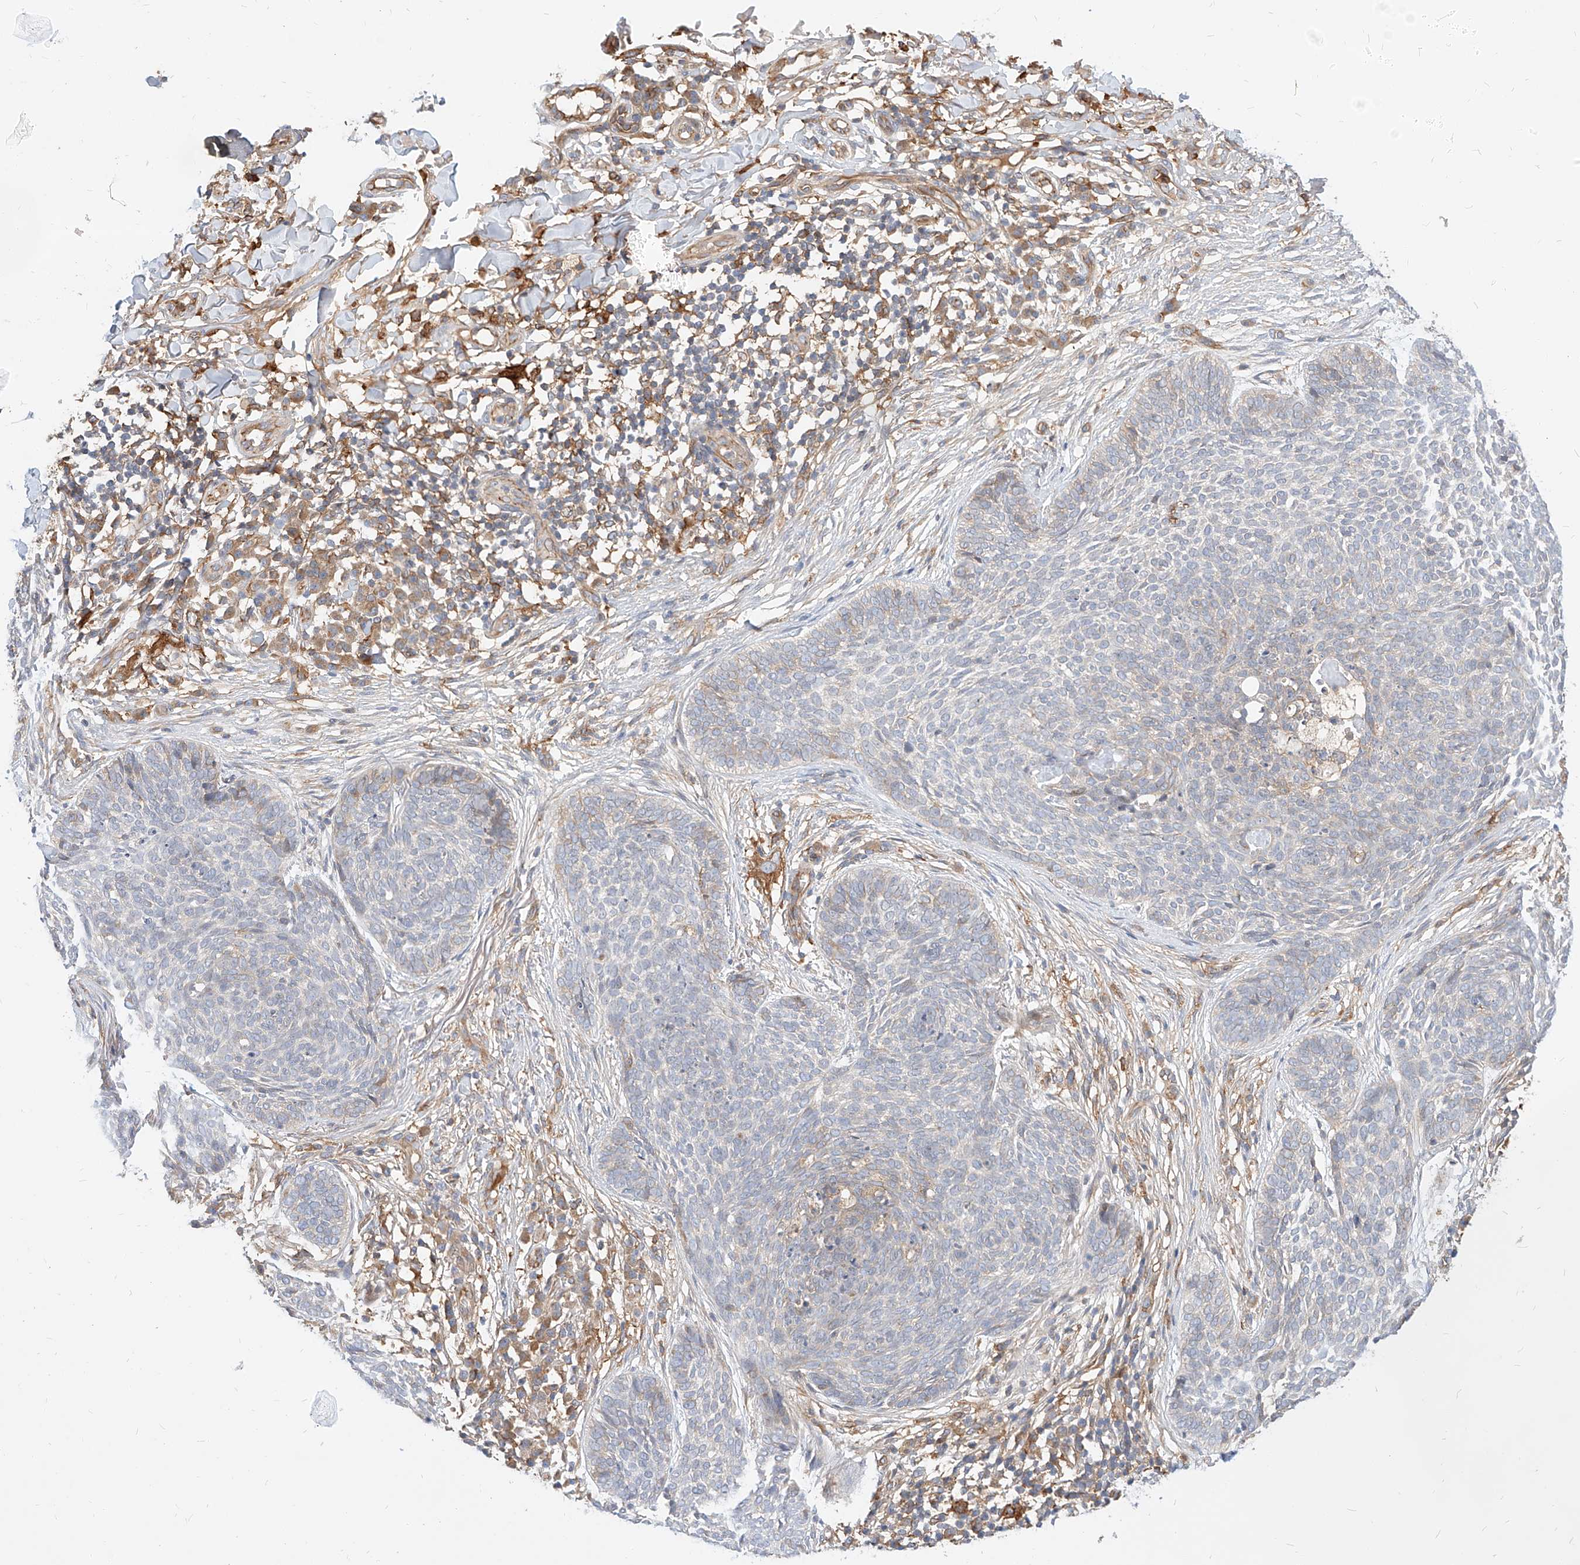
{"staining": {"intensity": "negative", "quantity": "none", "location": "none"}, "tissue": "skin cancer", "cell_type": "Tumor cells", "image_type": "cancer", "snomed": [{"axis": "morphology", "description": "Basal cell carcinoma"}, {"axis": "topography", "description": "Skin"}], "caption": "This is an immunohistochemistry image of human skin basal cell carcinoma. There is no positivity in tumor cells.", "gene": "NFAM1", "patient": {"sex": "female", "age": 64}}